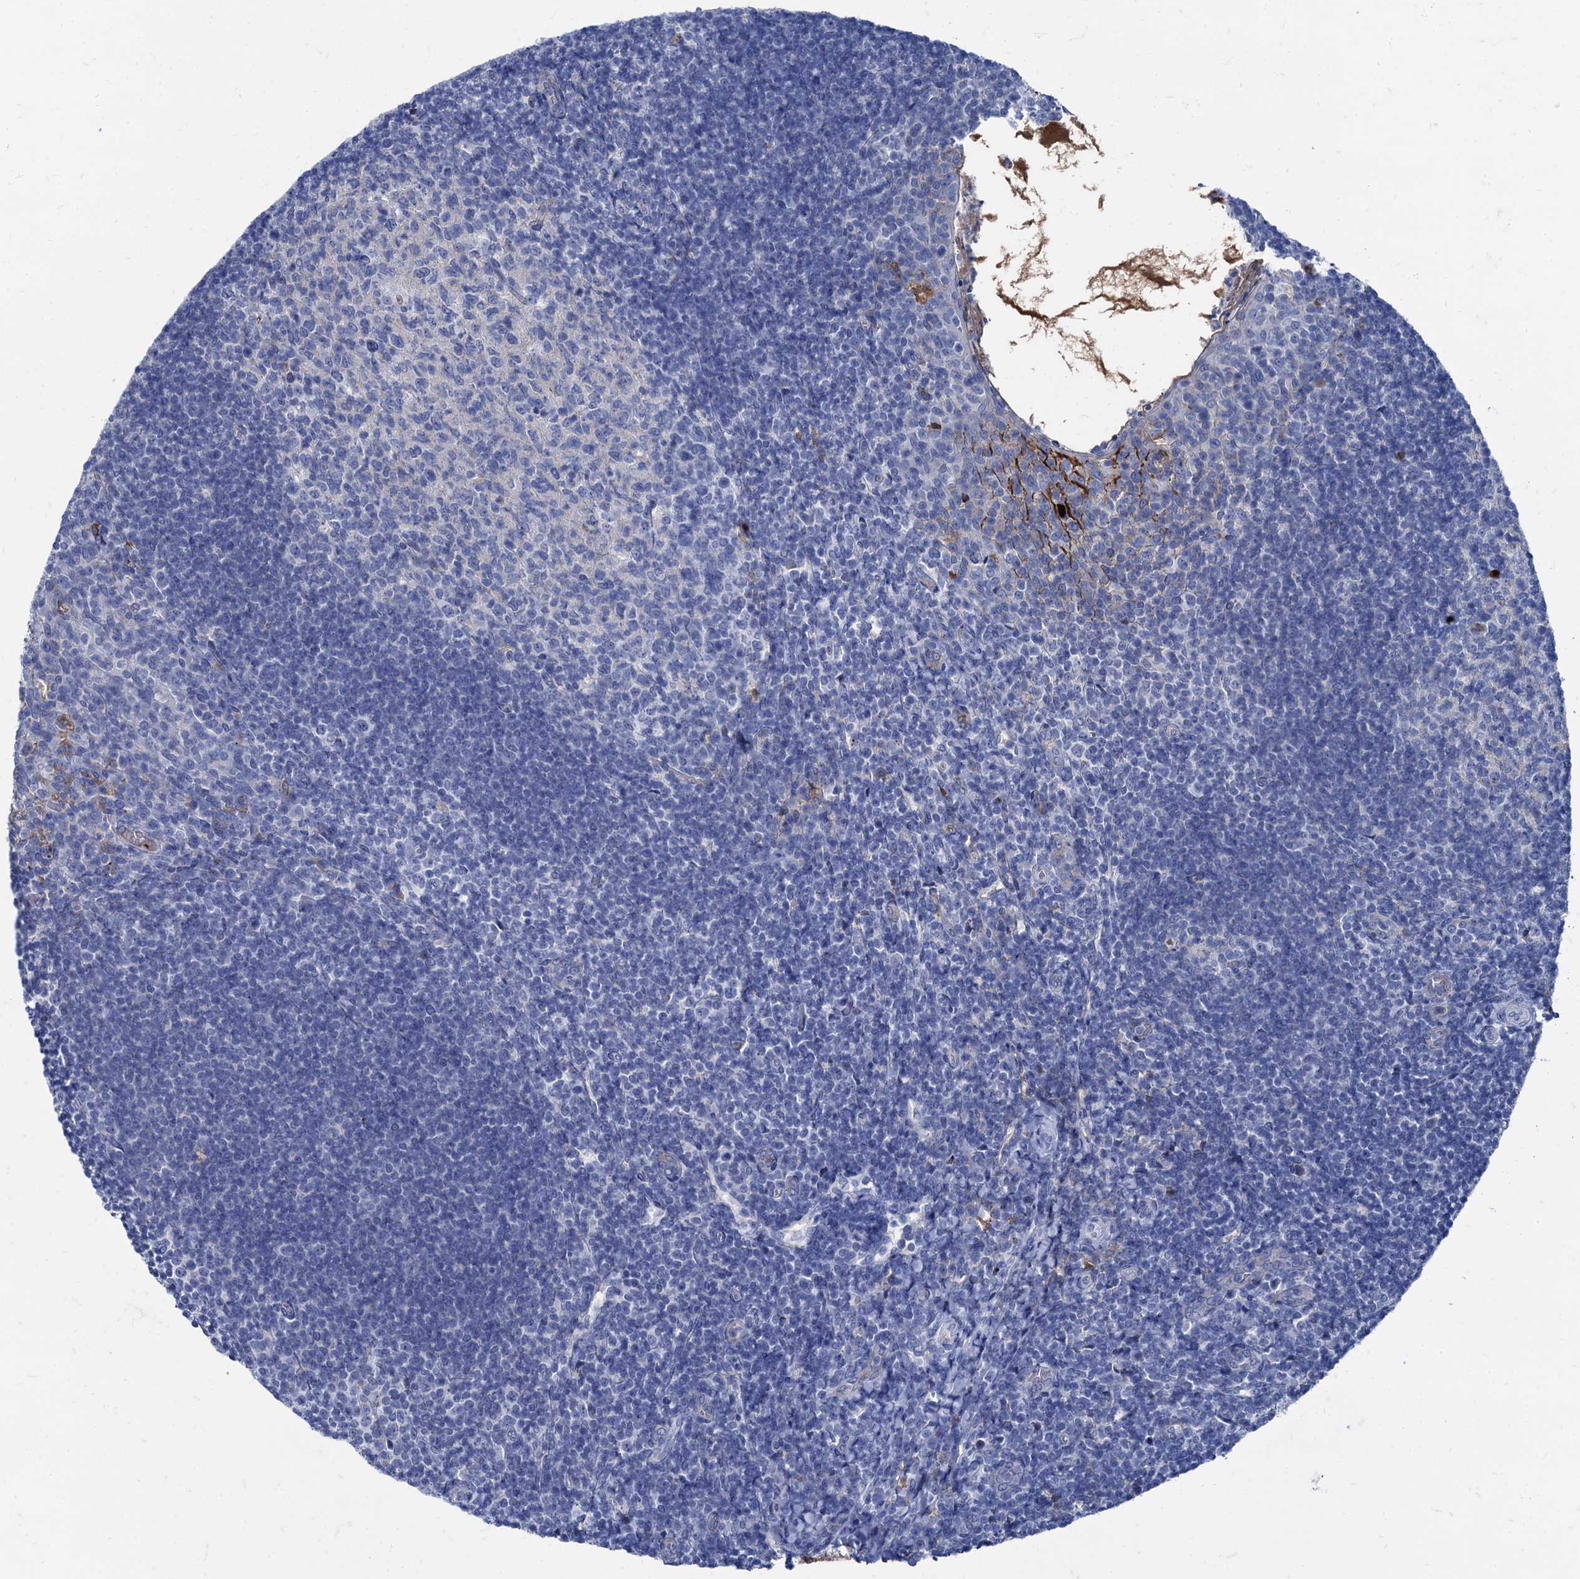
{"staining": {"intensity": "negative", "quantity": "none", "location": "none"}, "tissue": "tonsil", "cell_type": "Germinal center cells", "image_type": "normal", "snomed": [{"axis": "morphology", "description": "Normal tissue, NOS"}, {"axis": "topography", "description": "Tonsil"}], "caption": "Immunohistochemistry (IHC) of benign tonsil demonstrates no staining in germinal center cells.", "gene": "TMEM72", "patient": {"sex": "female", "age": 10}}